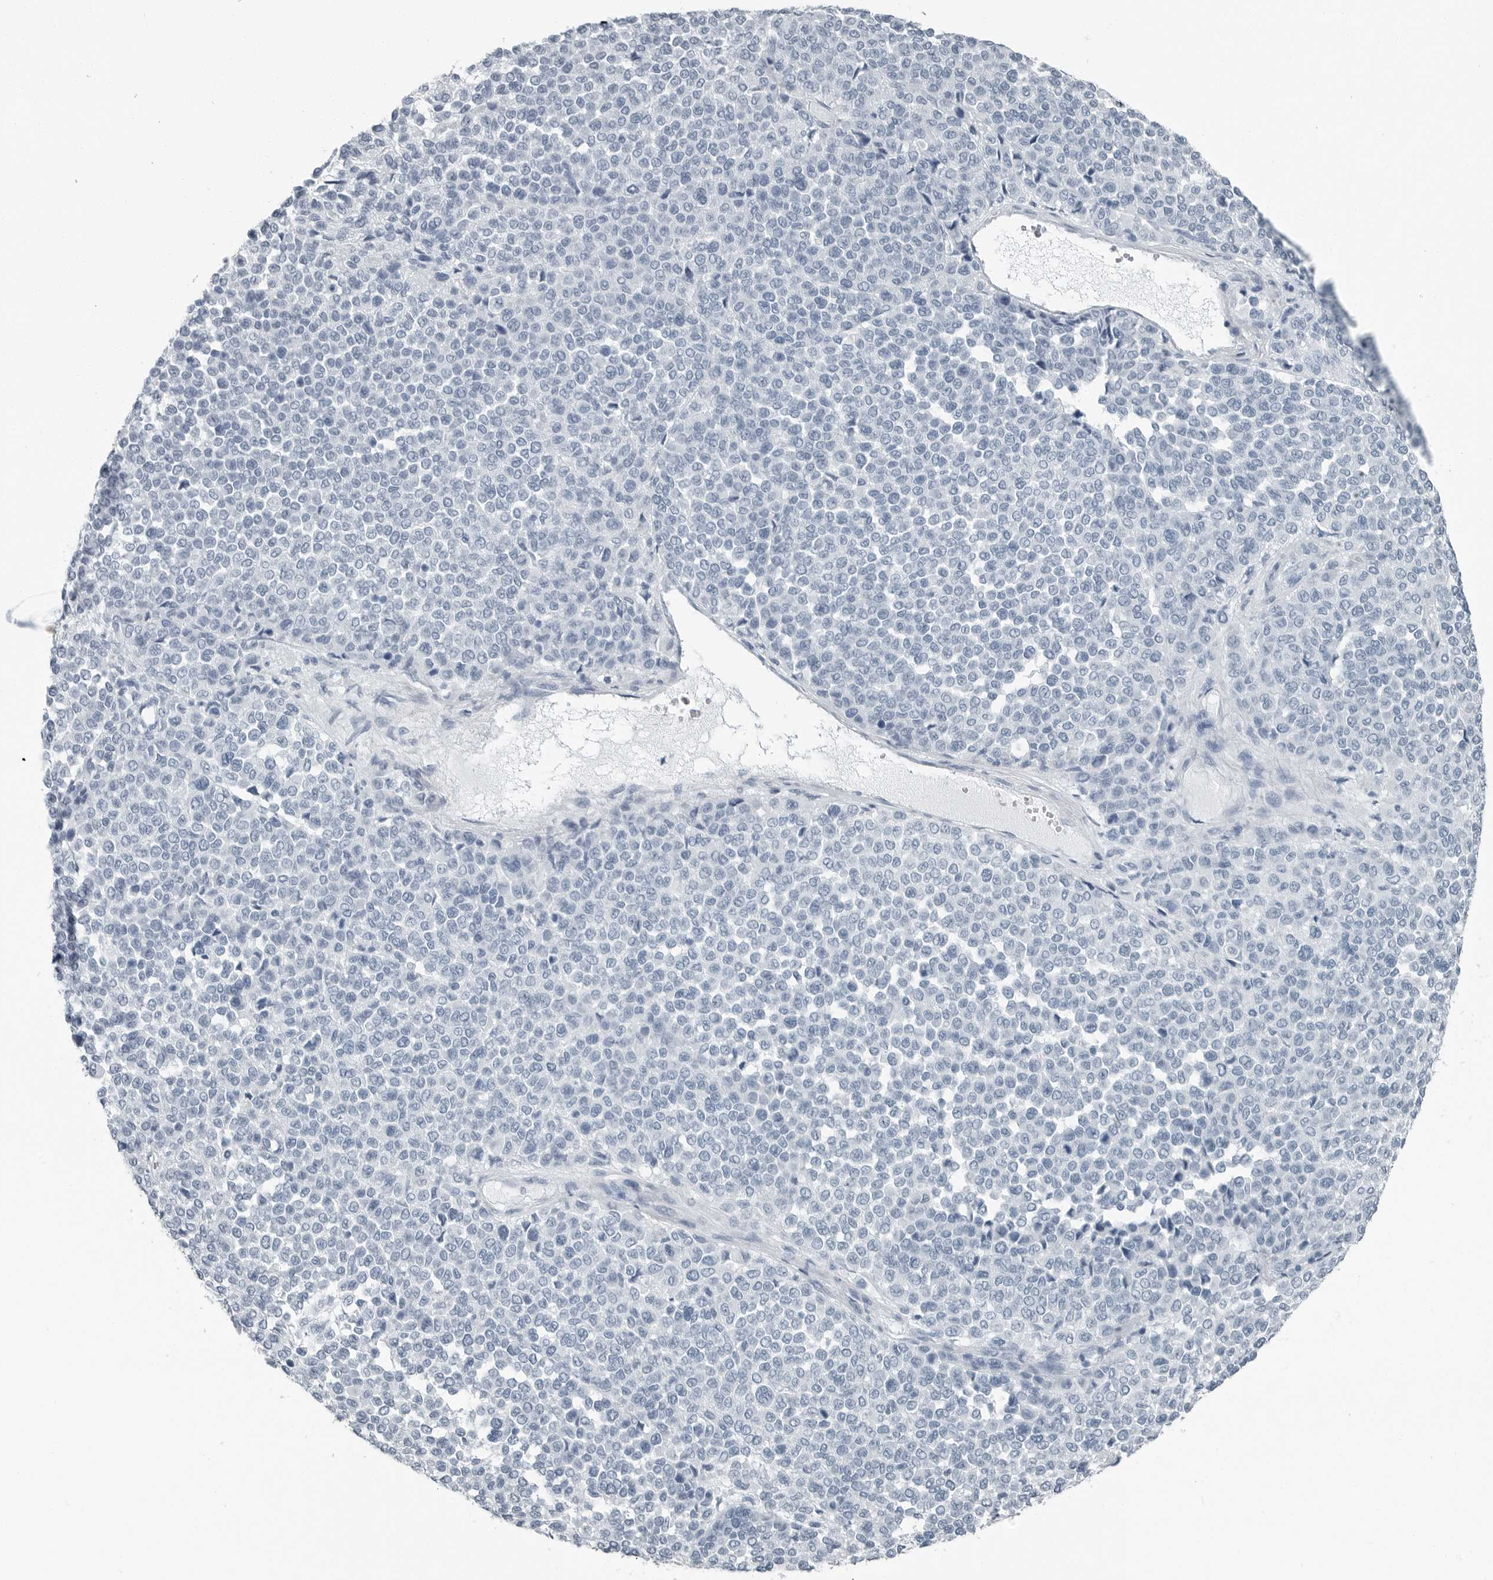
{"staining": {"intensity": "negative", "quantity": "none", "location": "none"}, "tissue": "melanoma", "cell_type": "Tumor cells", "image_type": "cancer", "snomed": [{"axis": "morphology", "description": "Malignant melanoma, Metastatic site"}, {"axis": "topography", "description": "Pancreas"}], "caption": "Tumor cells show no significant positivity in malignant melanoma (metastatic site). (Brightfield microscopy of DAB immunohistochemistry at high magnification).", "gene": "FABP6", "patient": {"sex": "female", "age": 30}}